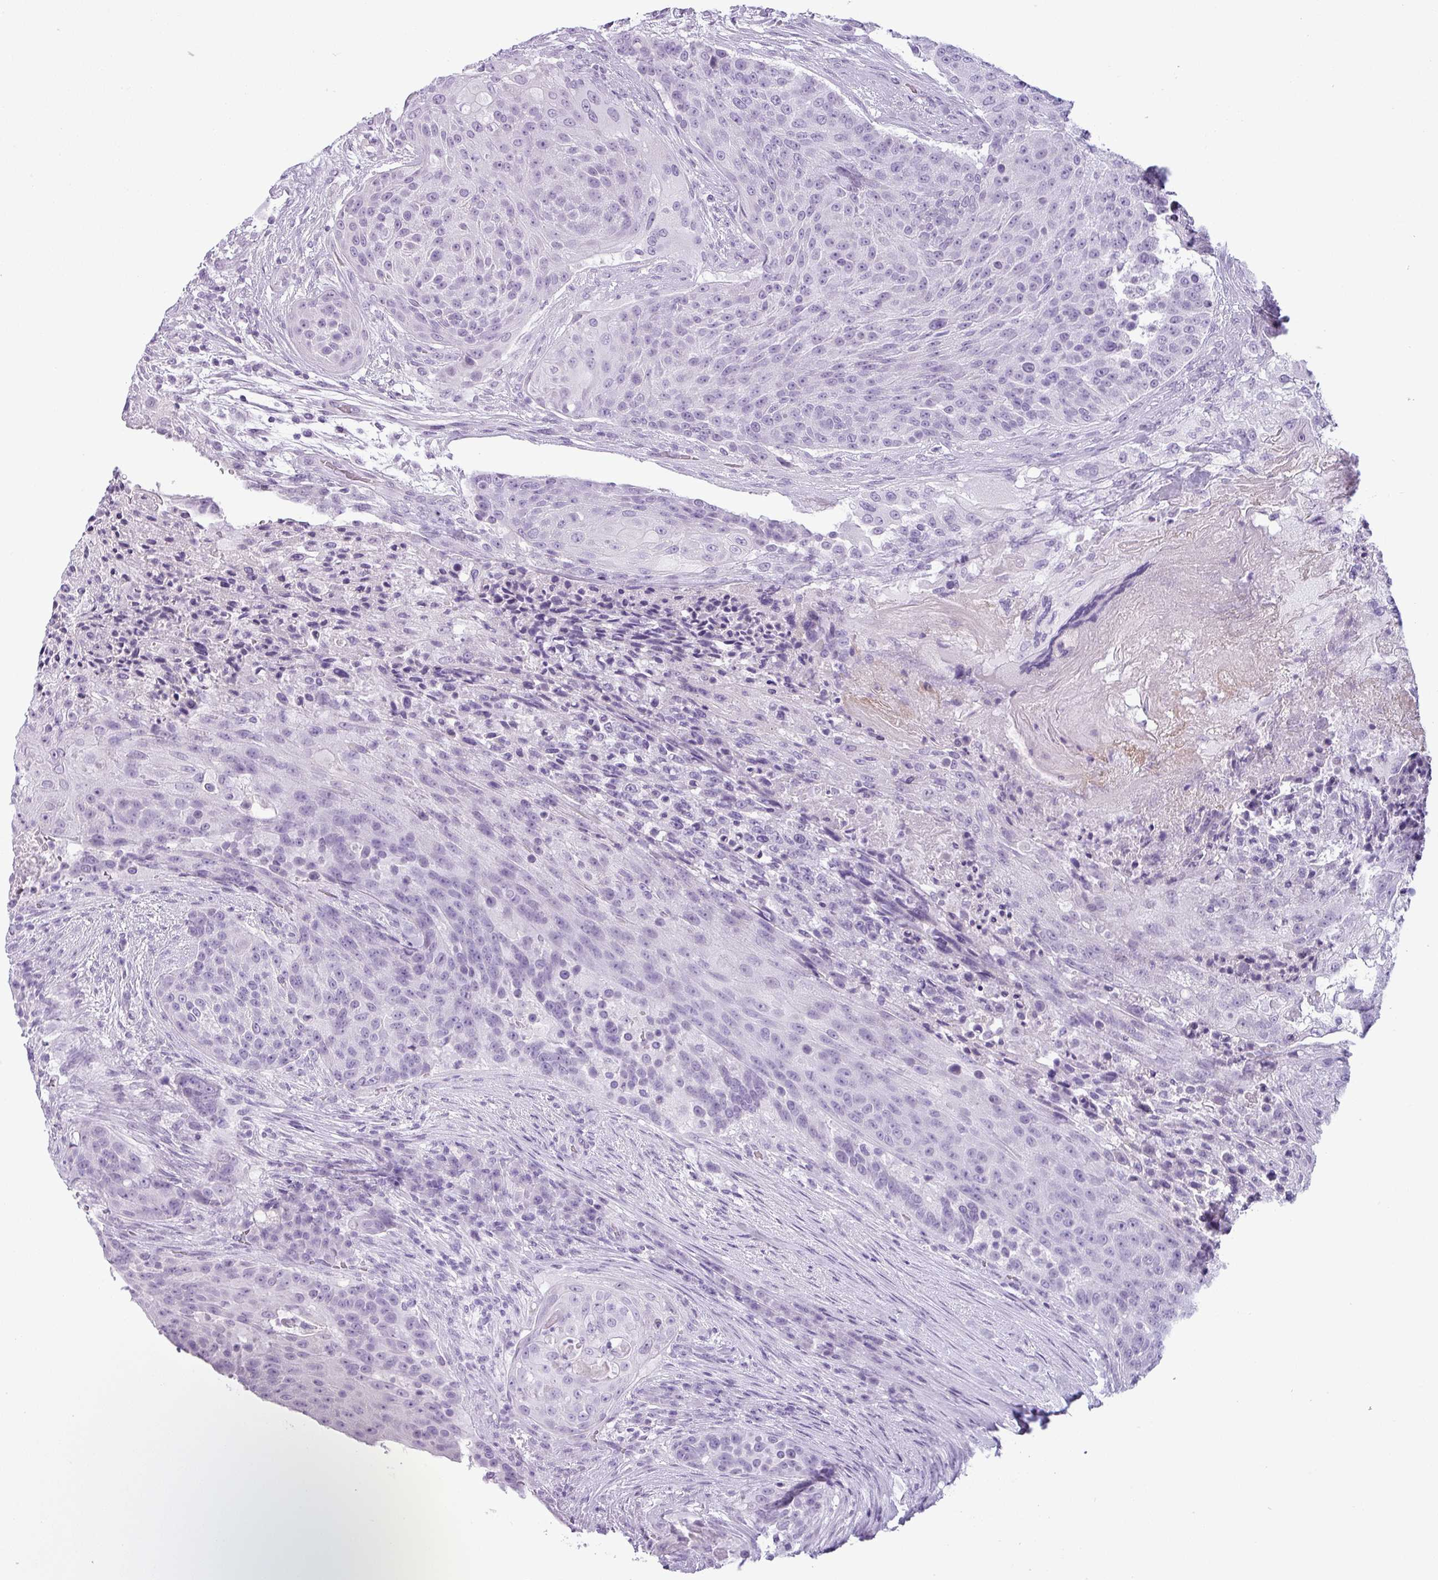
{"staining": {"intensity": "negative", "quantity": "none", "location": "none"}, "tissue": "urothelial cancer", "cell_type": "Tumor cells", "image_type": "cancer", "snomed": [{"axis": "morphology", "description": "Urothelial carcinoma, High grade"}, {"axis": "topography", "description": "Urinary bladder"}], "caption": "The histopathology image displays no staining of tumor cells in urothelial cancer. (DAB (3,3'-diaminobenzidine) immunohistochemistry with hematoxylin counter stain).", "gene": "CDH16", "patient": {"sex": "female", "age": 63}}